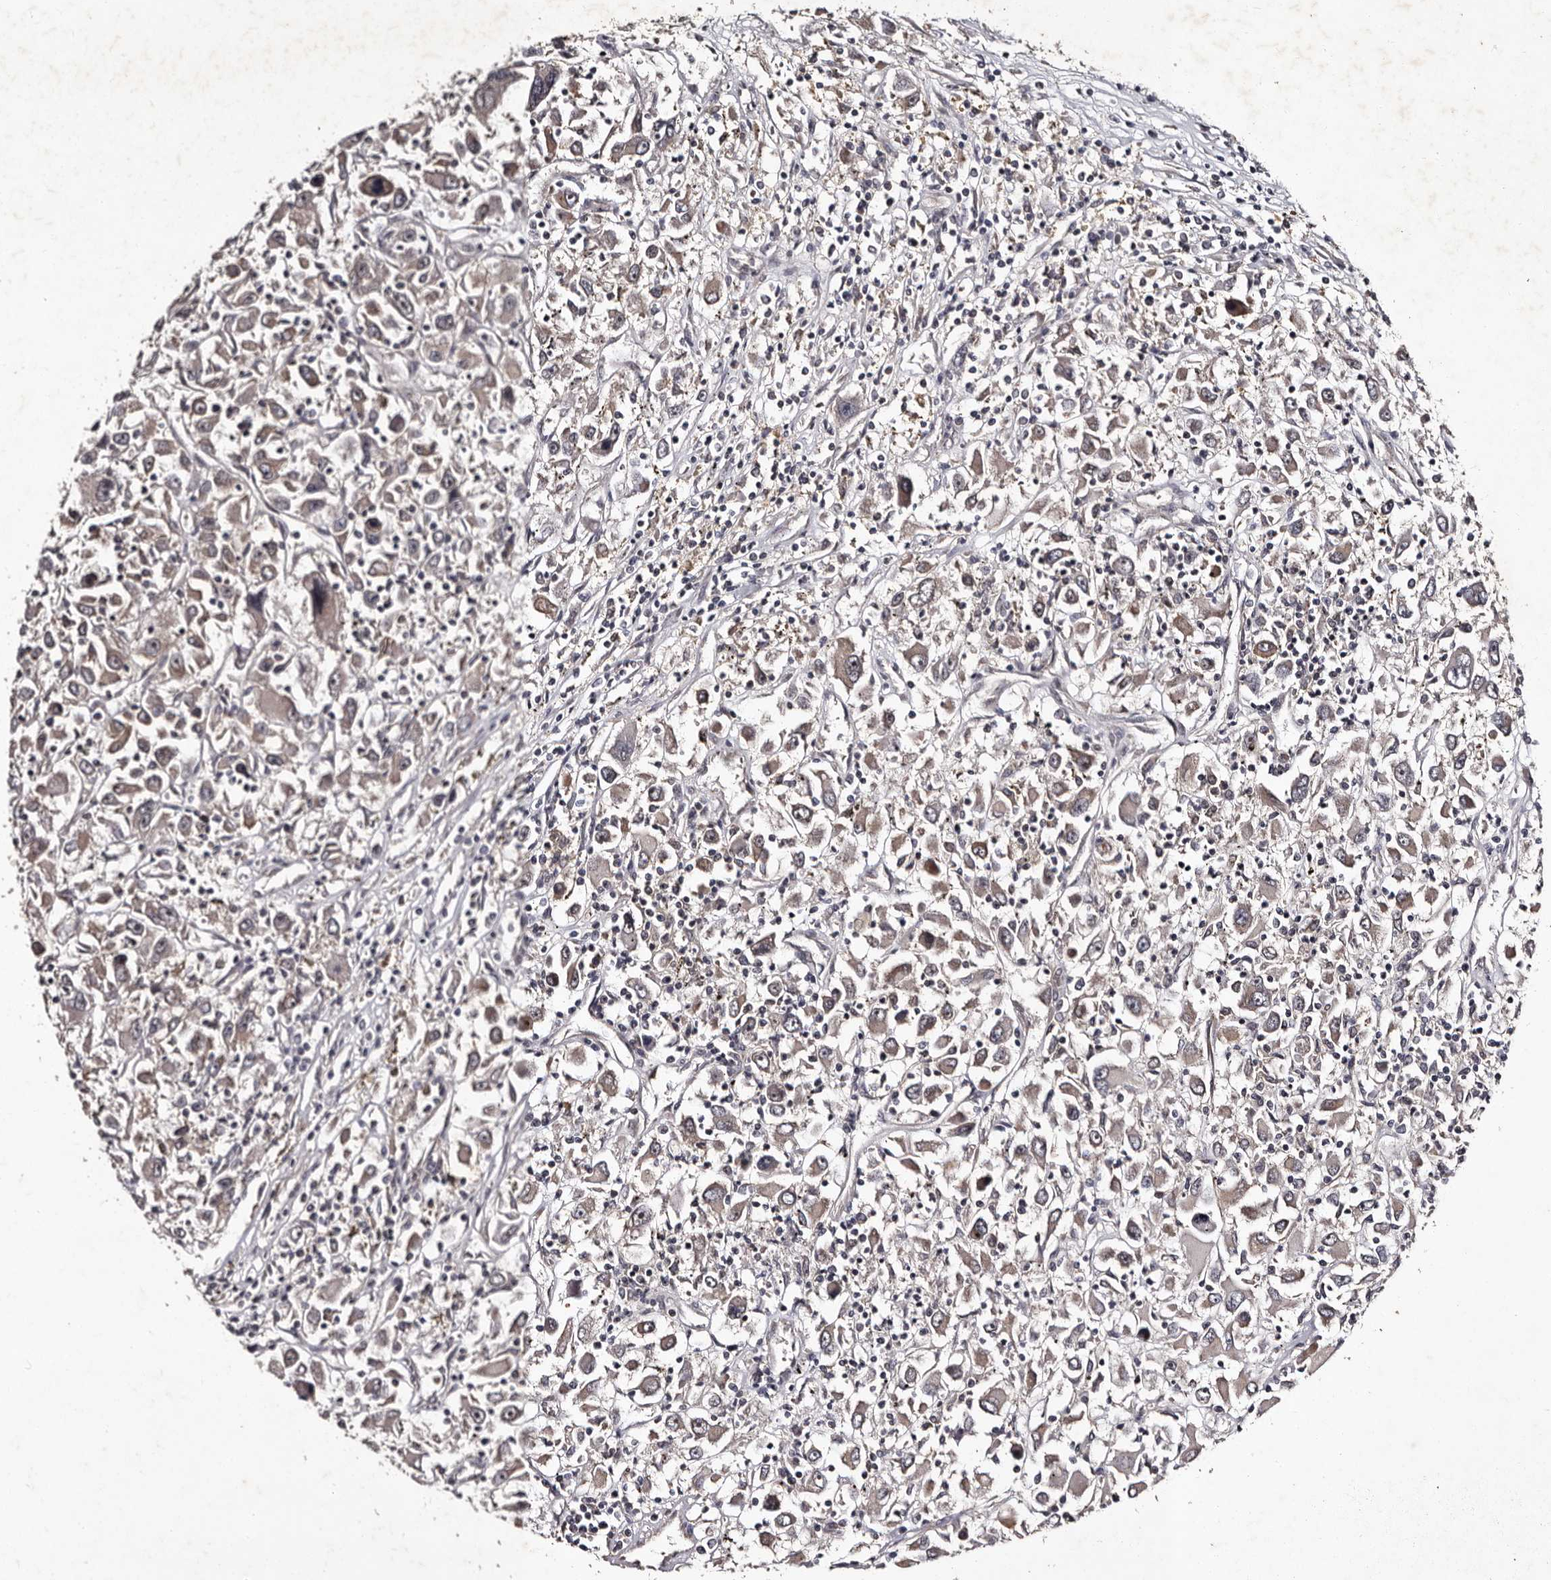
{"staining": {"intensity": "weak", "quantity": "25%-75%", "location": "cytoplasmic/membranous"}, "tissue": "renal cancer", "cell_type": "Tumor cells", "image_type": "cancer", "snomed": [{"axis": "morphology", "description": "Adenocarcinoma, NOS"}, {"axis": "topography", "description": "Kidney"}], "caption": "DAB (3,3'-diaminobenzidine) immunohistochemical staining of human adenocarcinoma (renal) displays weak cytoplasmic/membranous protein expression in approximately 25%-75% of tumor cells.", "gene": "MKRN3", "patient": {"sex": "female", "age": 52}}